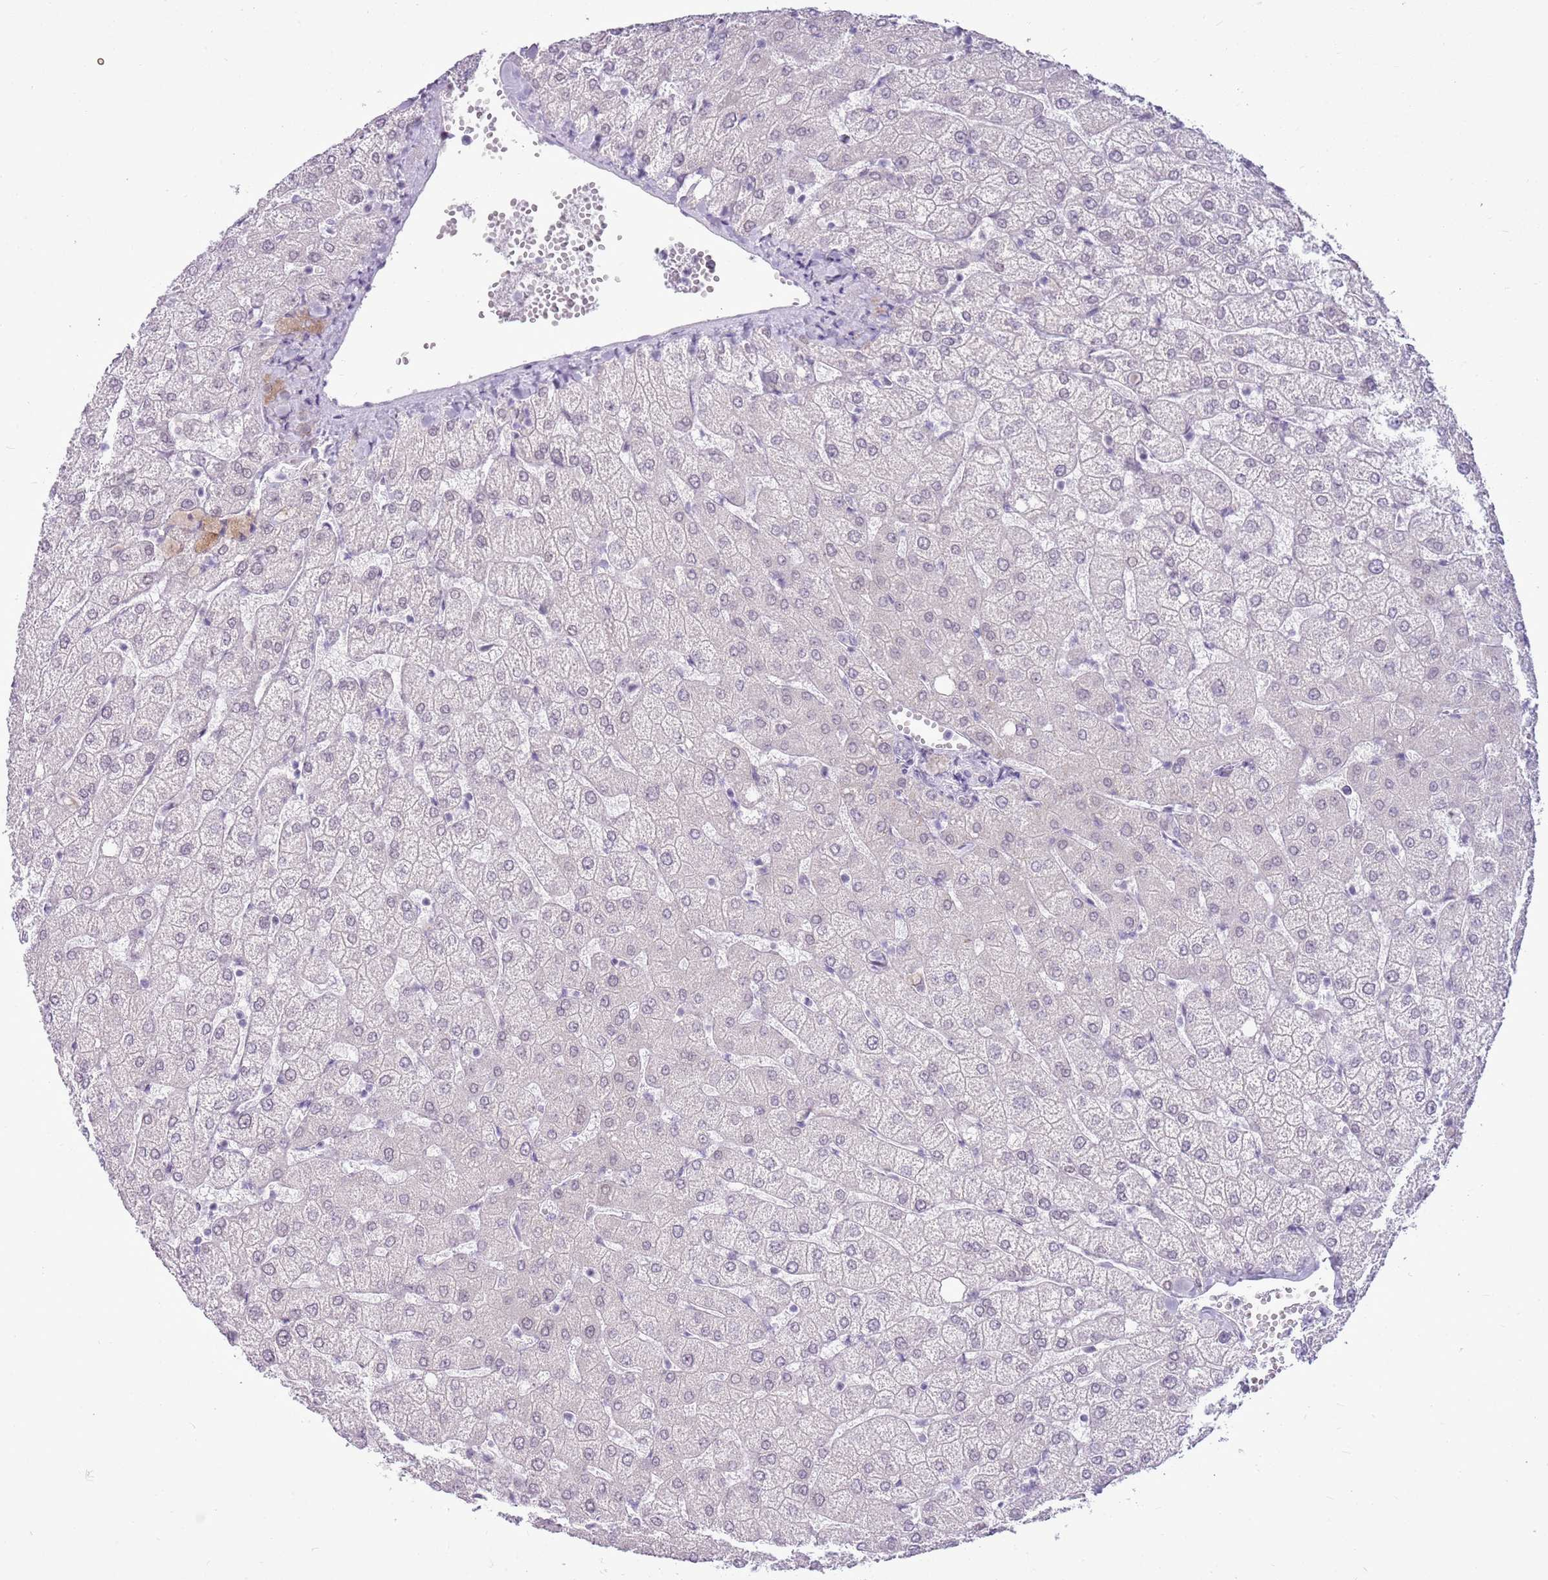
{"staining": {"intensity": "negative", "quantity": "none", "location": "none"}, "tissue": "liver", "cell_type": "Cholangiocytes", "image_type": "normal", "snomed": [{"axis": "morphology", "description": "Normal tissue, NOS"}, {"axis": "topography", "description": "Liver"}], "caption": "High power microscopy image of an immunohistochemistry (IHC) histopathology image of benign liver, revealing no significant positivity in cholangiocytes. (Immunohistochemistry, brightfield microscopy, high magnification).", "gene": "RPL3L", "patient": {"sex": "female", "age": 54}}